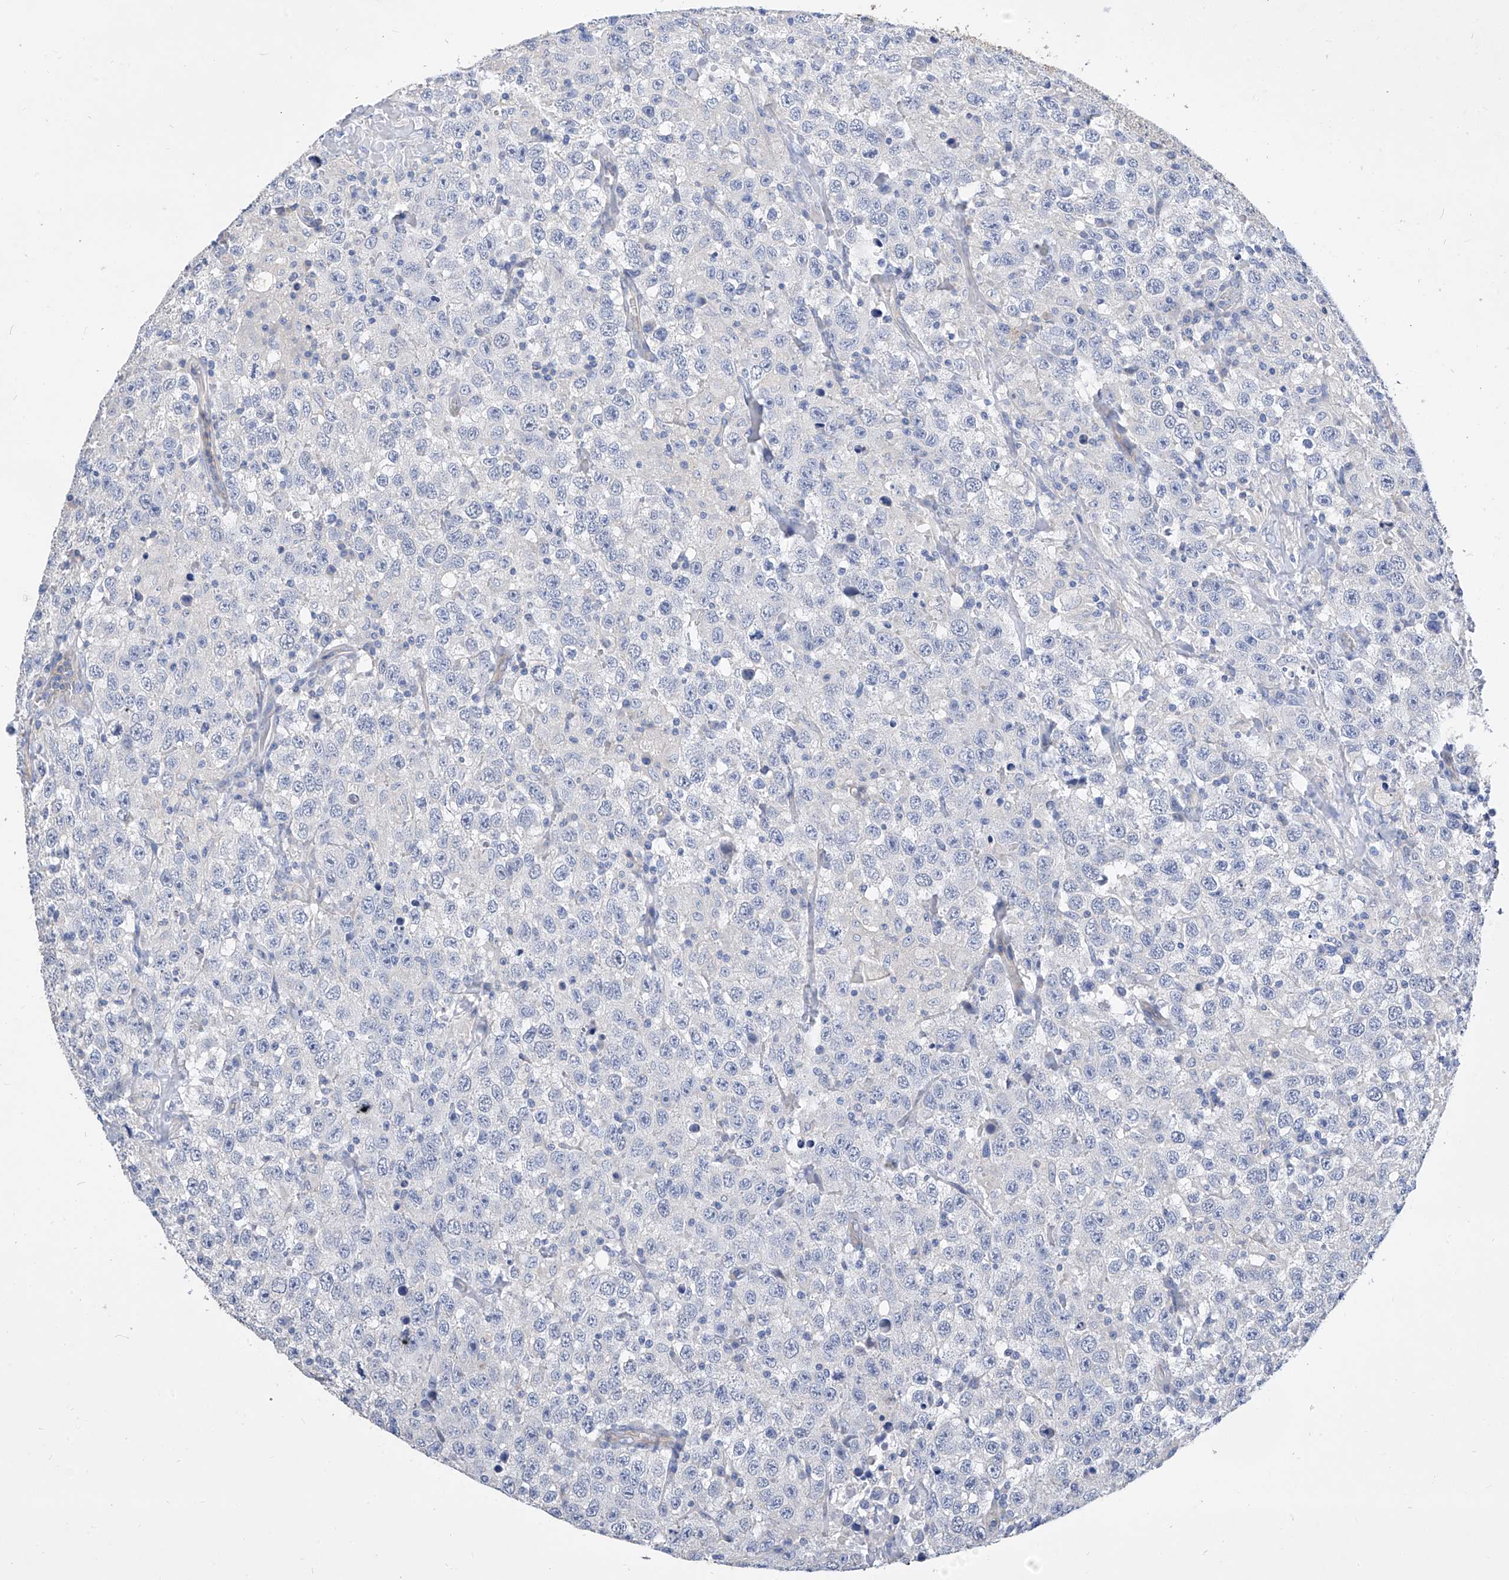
{"staining": {"intensity": "negative", "quantity": "none", "location": "none"}, "tissue": "testis cancer", "cell_type": "Tumor cells", "image_type": "cancer", "snomed": [{"axis": "morphology", "description": "Seminoma, NOS"}, {"axis": "topography", "description": "Testis"}], "caption": "Tumor cells are negative for protein expression in human testis cancer.", "gene": "SCGB2A1", "patient": {"sex": "male", "age": 41}}